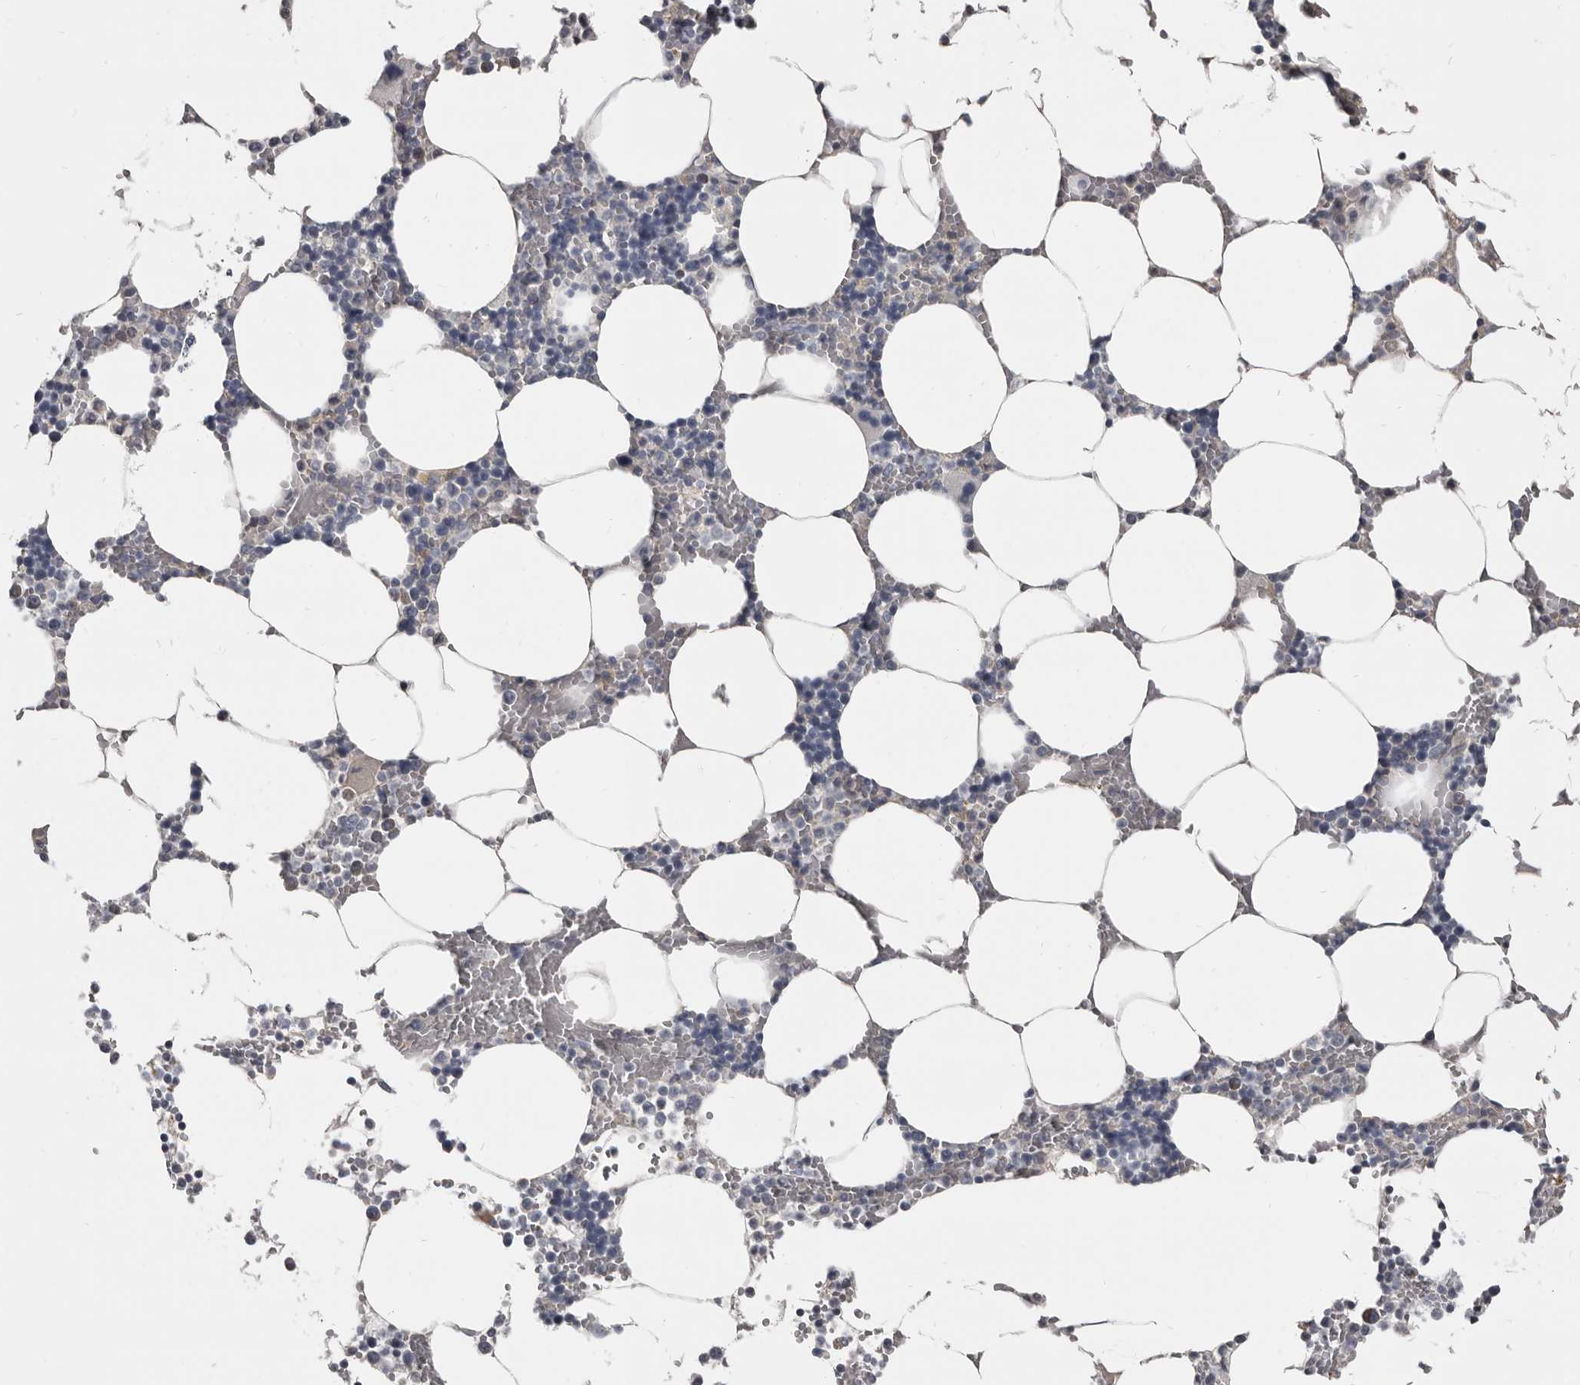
{"staining": {"intensity": "weak", "quantity": "<25%", "location": "cytoplasmic/membranous"}, "tissue": "bone marrow", "cell_type": "Hematopoietic cells", "image_type": "normal", "snomed": [{"axis": "morphology", "description": "Normal tissue, NOS"}, {"axis": "topography", "description": "Bone marrow"}], "caption": "A micrograph of bone marrow stained for a protein demonstrates no brown staining in hematopoietic cells. (DAB (3,3'-diaminobenzidine) immunohistochemistry with hematoxylin counter stain).", "gene": "GREB1", "patient": {"sex": "male", "age": 70}}